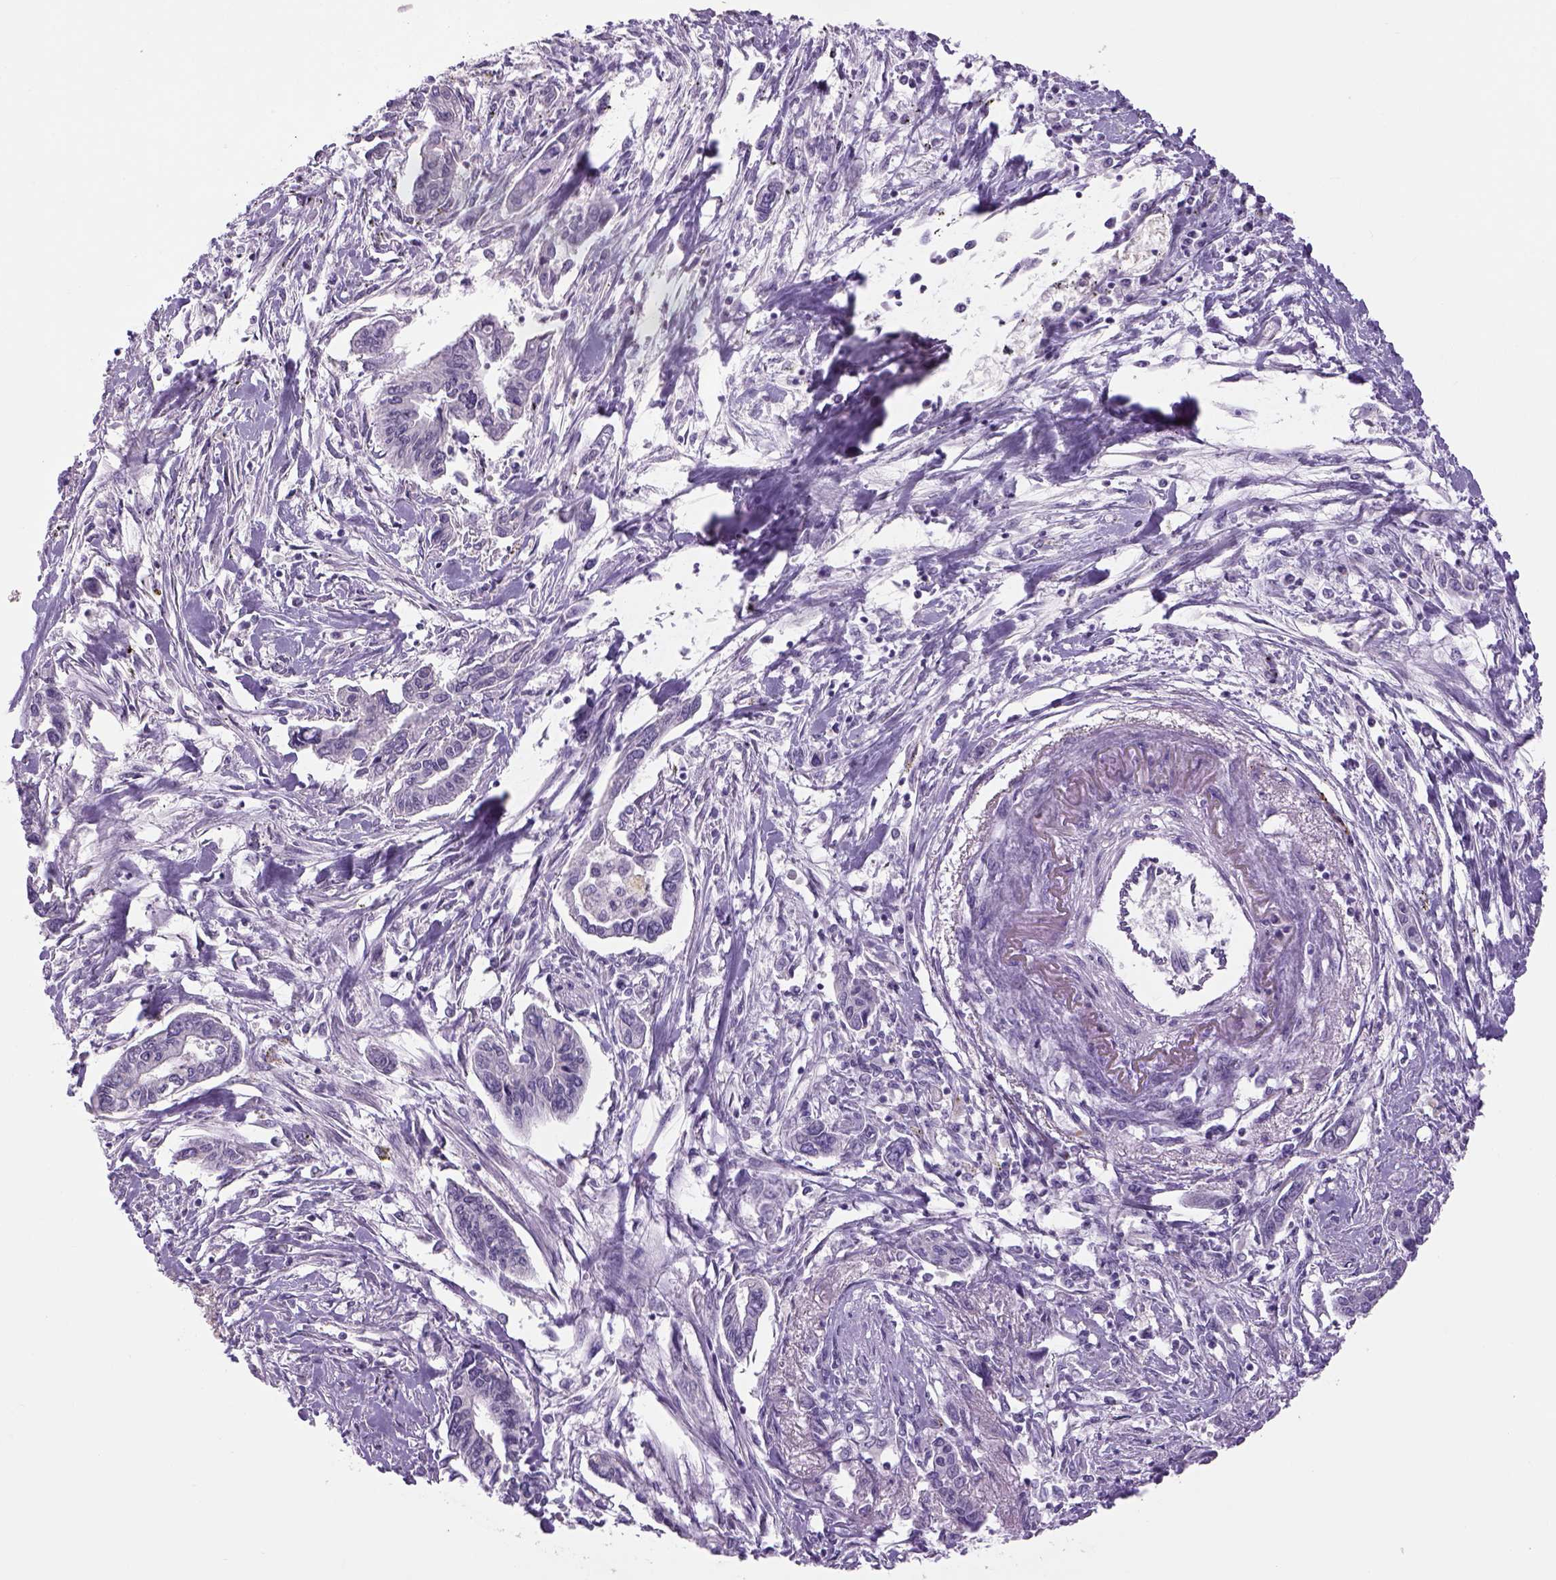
{"staining": {"intensity": "negative", "quantity": "none", "location": "none"}, "tissue": "pancreatic cancer", "cell_type": "Tumor cells", "image_type": "cancer", "snomed": [{"axis": "morphology", "description": "Adenocarcinoma, NOS"}, {"axis": "topography", "description": "Pancreas"}], "caption": "DAB immunohistochemical staining of human pancreatic cancer demonstrates no significant positivity in tumor cells.", "gene": "DBH", "patient": {"sex": "male", "age": 60}}